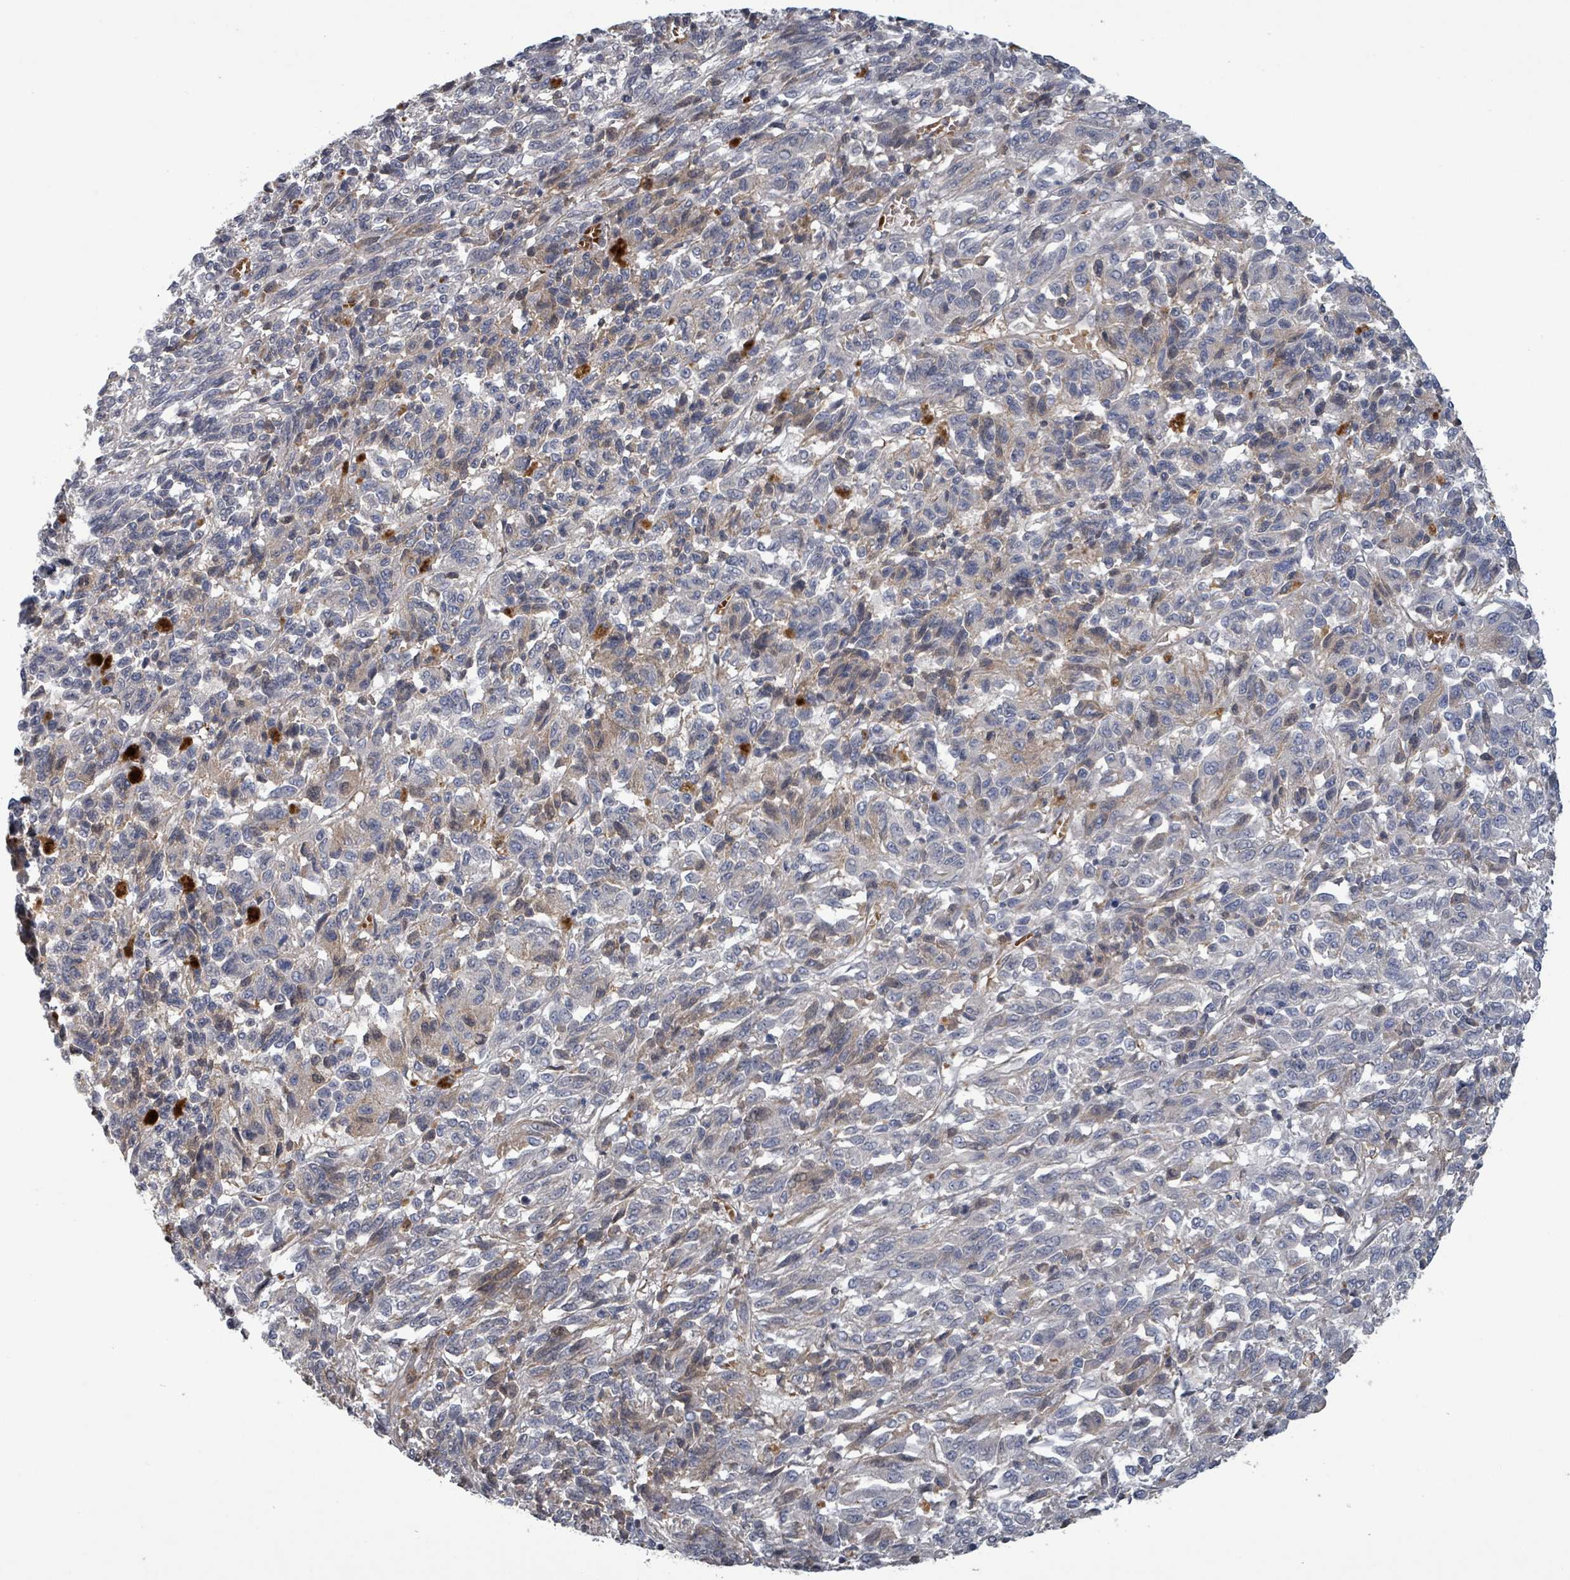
{"staining": {"intensity": "negative", "quantity": "none", "location": "none"}, "tissue": "melanoma", "cell_type": "Tumor cells", "image_type": "cancer", "snomed": [{"axis": "morphology", "description": "Malignant melanoma, Metastatic site"}, {"axis": "topography", "description": "Lung"}], "caption": "An immunohistochemistry photomicrograph of malignant melanoma (metastatic site) is shown. There is no staining in tumor cells of malignant melanoma (metastatic site).", "gene": "GRM8", "patient": {"sex": "male", "age": 64}}